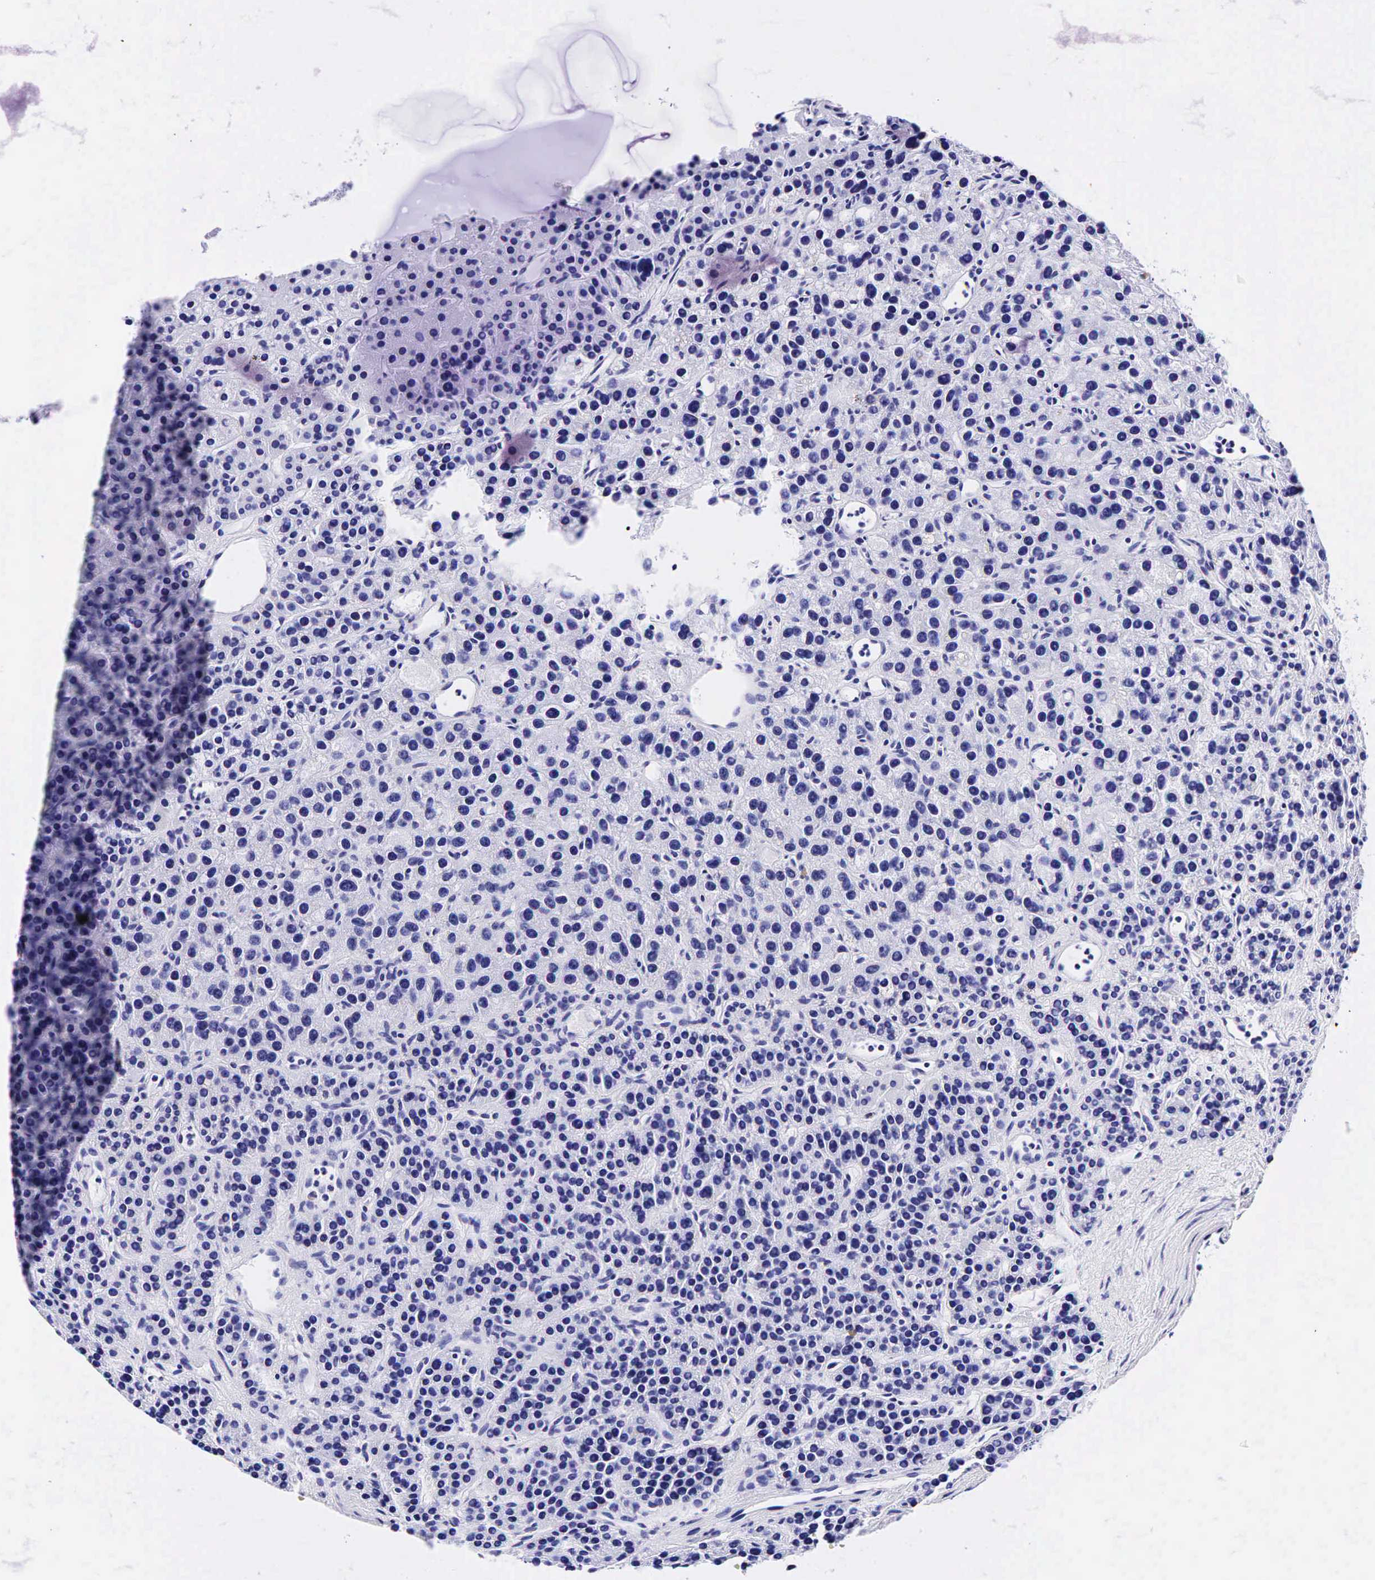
{"staining": {"intensity": "negative", "quantity": "none", "location": "none"}, "tissue": "parathyroid gland", "cell_type": "Glandular cells", "image_type": "normal", "snomed": [{"axis": "morphology", "description": "Normal tissue, NOS"}, {"axis": "topography", "description": "Parathyroid gland"}], "caption": "IHC photomicrograph of unremarkable human parathyroid gland stained for a protein (brown), which exhibits no staining in glandular cells. Brightfield microscopy of IHC stained with DAB (3,3'-diaminobenzidine) (brown) and hematoxylin (blue), captured at high magnification.", "gene": "GCG", "patient": {"sex": "female", "age": 64}}